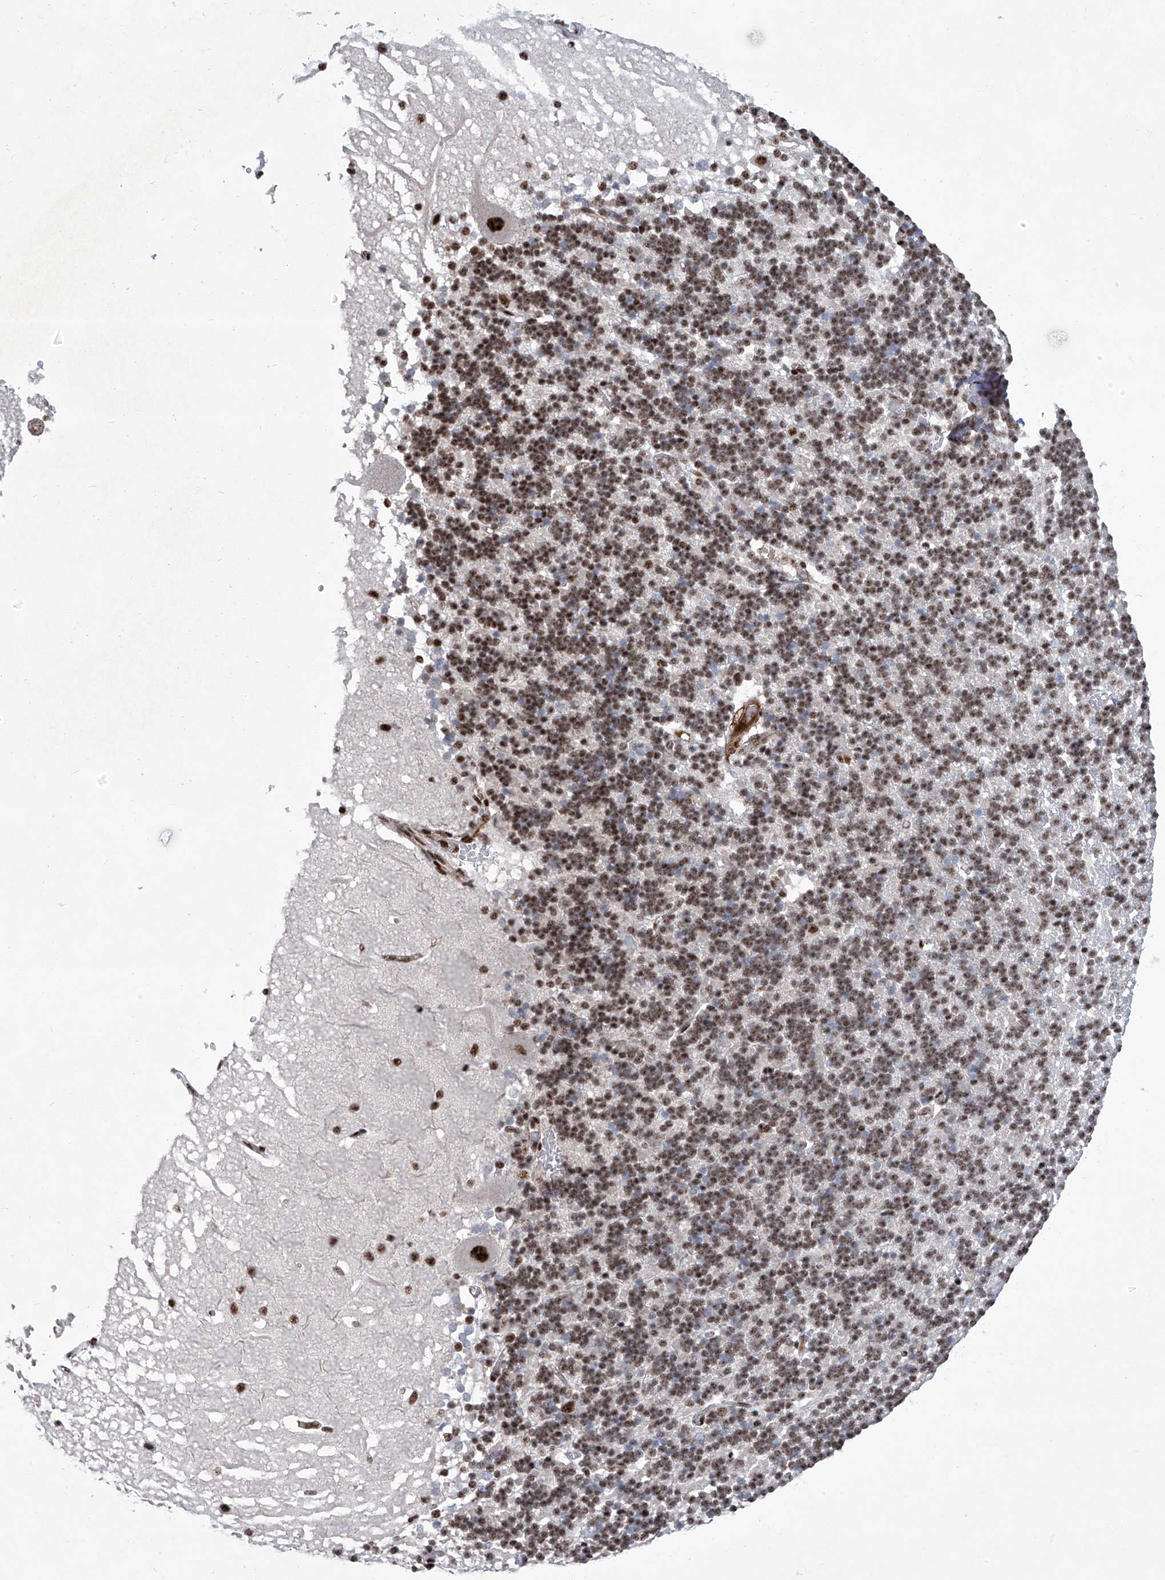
{"staining": {"intensity": "moderate", "quantity": "25%-75%", "location": "nuclear"}, "tissue": "cerebellum", "cell_type": "Cells in granular layer", "image_type": "normal", "snomed": [{"axis": "morphology", "description": "Normal tissue, NOS"}, {"axis": "topography", "description": "Cerebellum"}], "caption": "Approximately 25%-75% of cells in granular layer in unremarkable human cerebellum demonstrate moderate nuclear protein staining as visualized by brown immunohistochemical staining.", "gene": "FBXL4", "patient": {"sex": "male", "age": 37}}